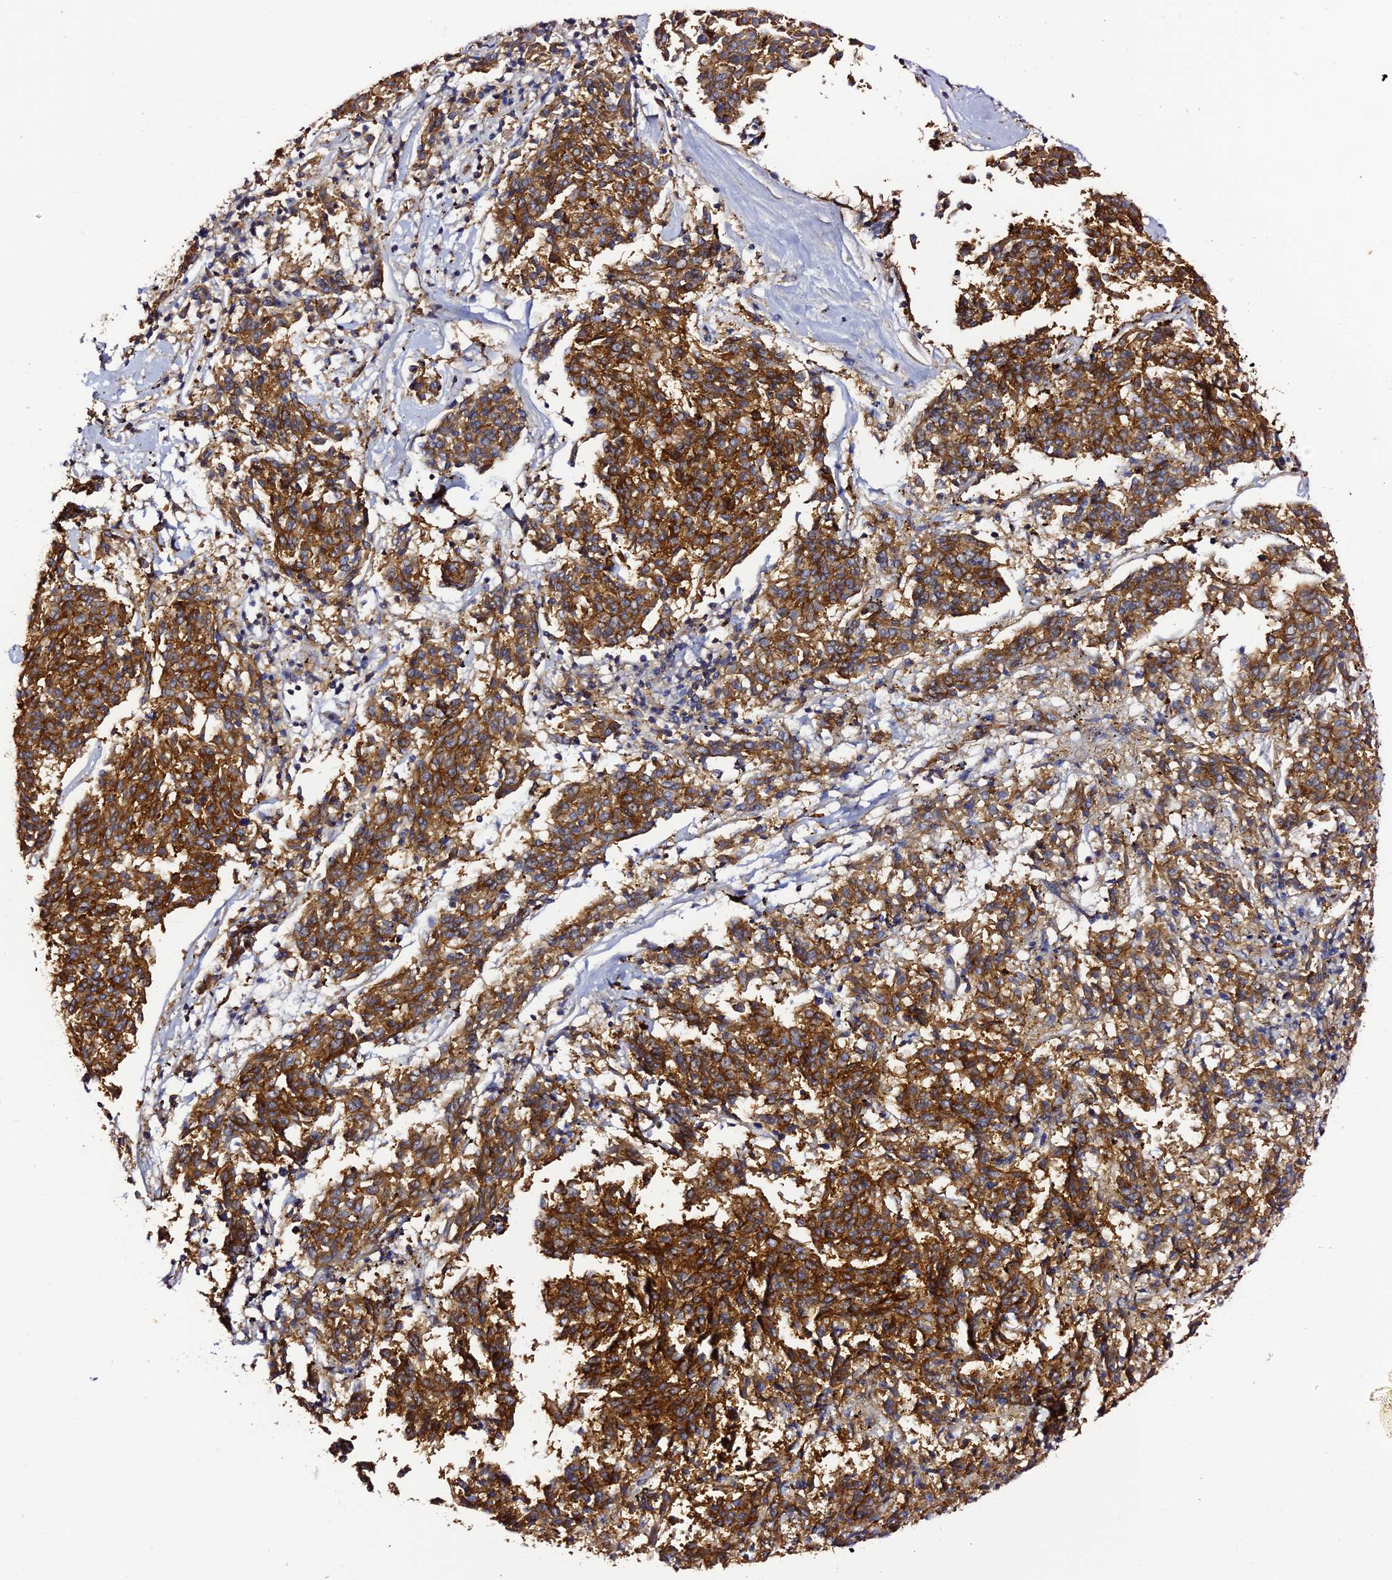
{"staining": {"intensity": "strong", "quantity": ">75%", "location": "cytoplasmic/membranous"}, "tissue": "melanoma", "cell_type": "Tumor cells", "image_type": "cancer", "snomed": [{"axis": "morphology", "description": "Malignant melanoma, NOS"}, {"axis": "topography", "description": "Skin"}], "caption": "This micrograph exhibits immunohistochemistry staining of melanoma, with high strong cytoplasmic/membranous expression in about >75% of tumor cells.", "gene": "TRPV2", "patient": {"sex": "female", "age": 72}}